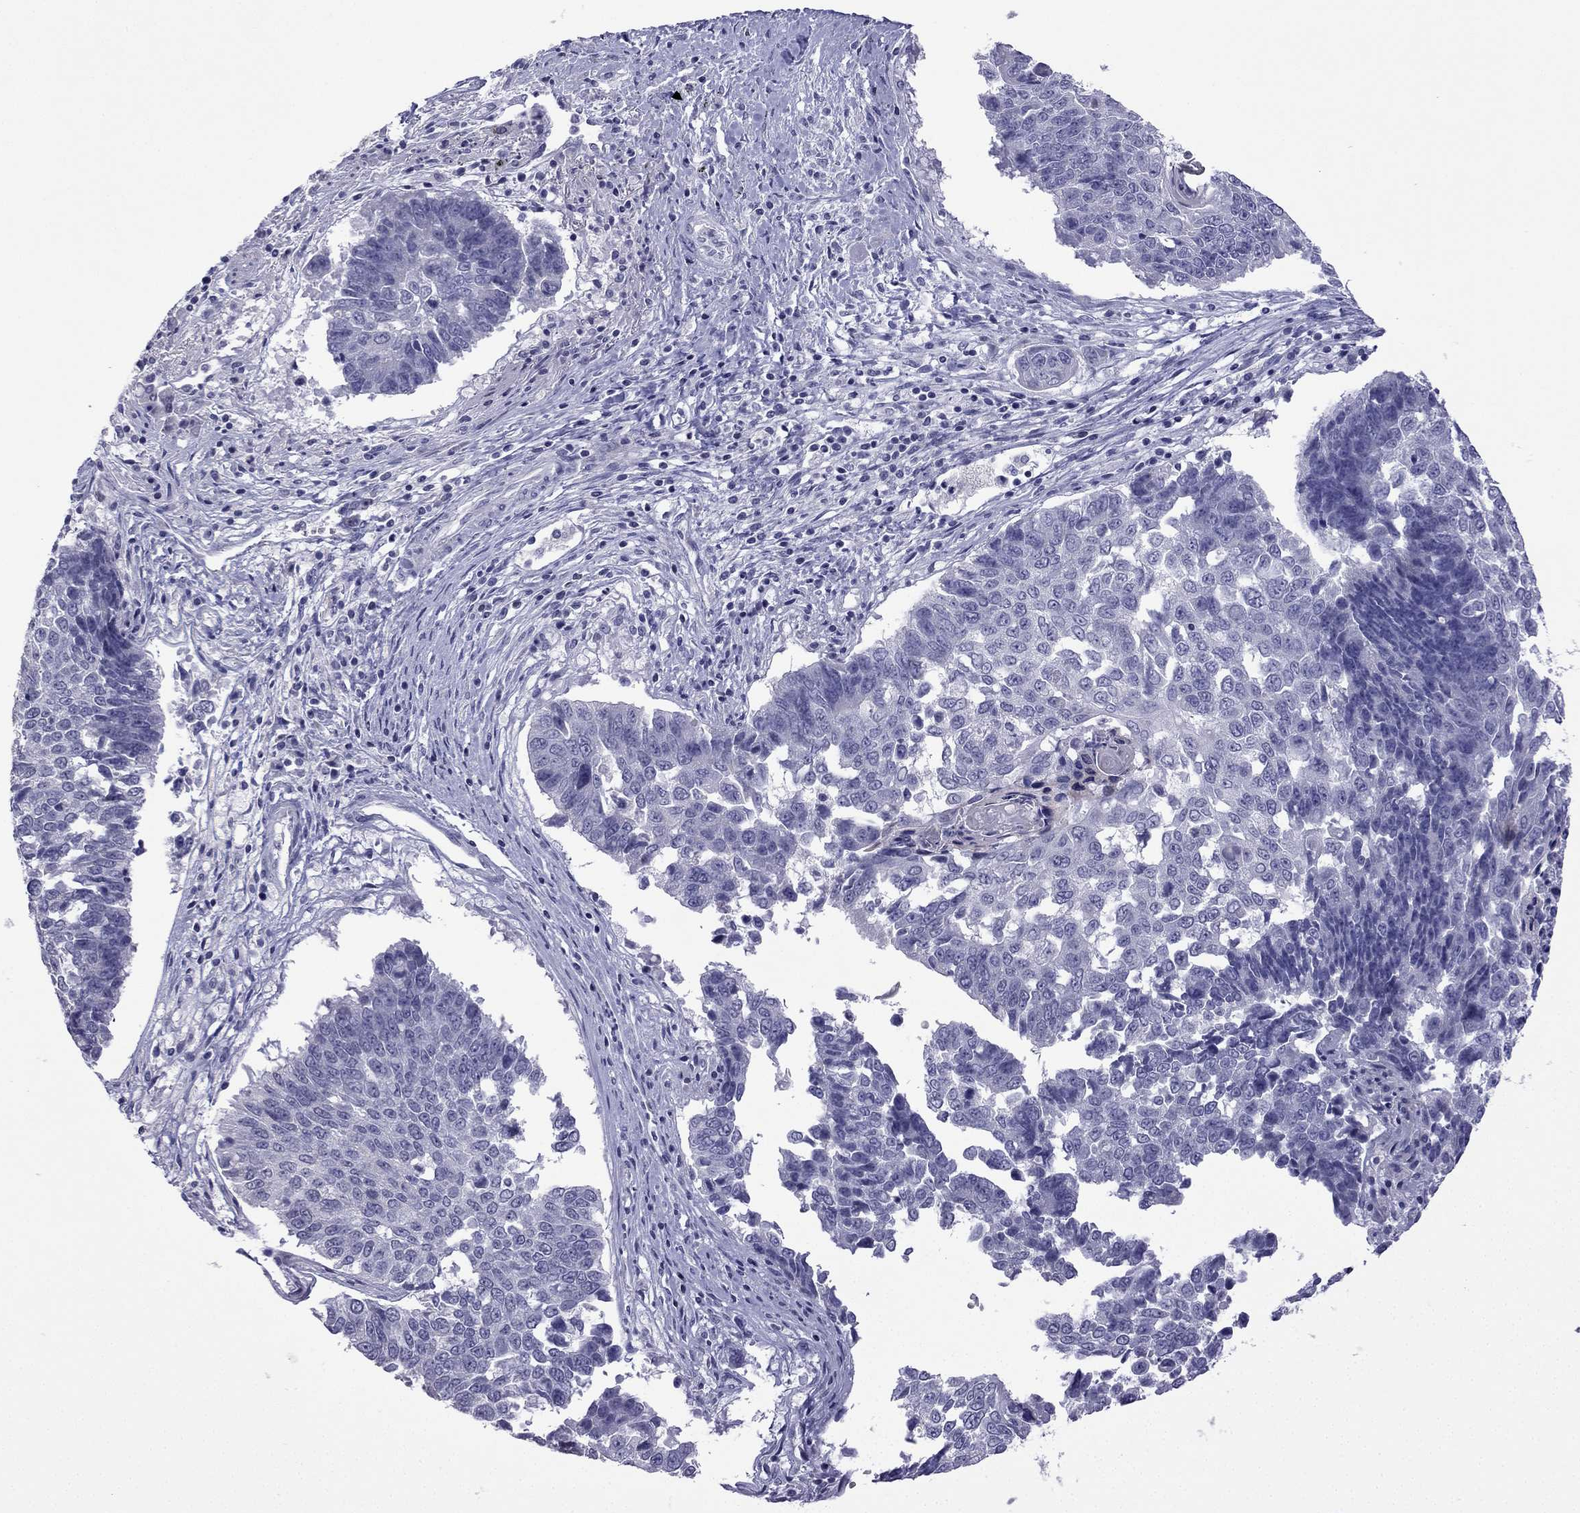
{"staining": {"intensity": "negative", "quantity": "none", "location": "none"}, "tissue": "lung cancer", "cell_type": "Tumor cells", "image_type": "cancer", "snomed": [{"axis": "morphology", "description": "Squamous cell carcinoma, NOS"}, {"axis": "topography", "description": "Lung"}], "caption": "Squamous cell carcinoma (lung) stained for a protein using IHC displays no expression tumor cells.", "gene": "CFAP70", "patient": {"sex": "male", "age": 73}}